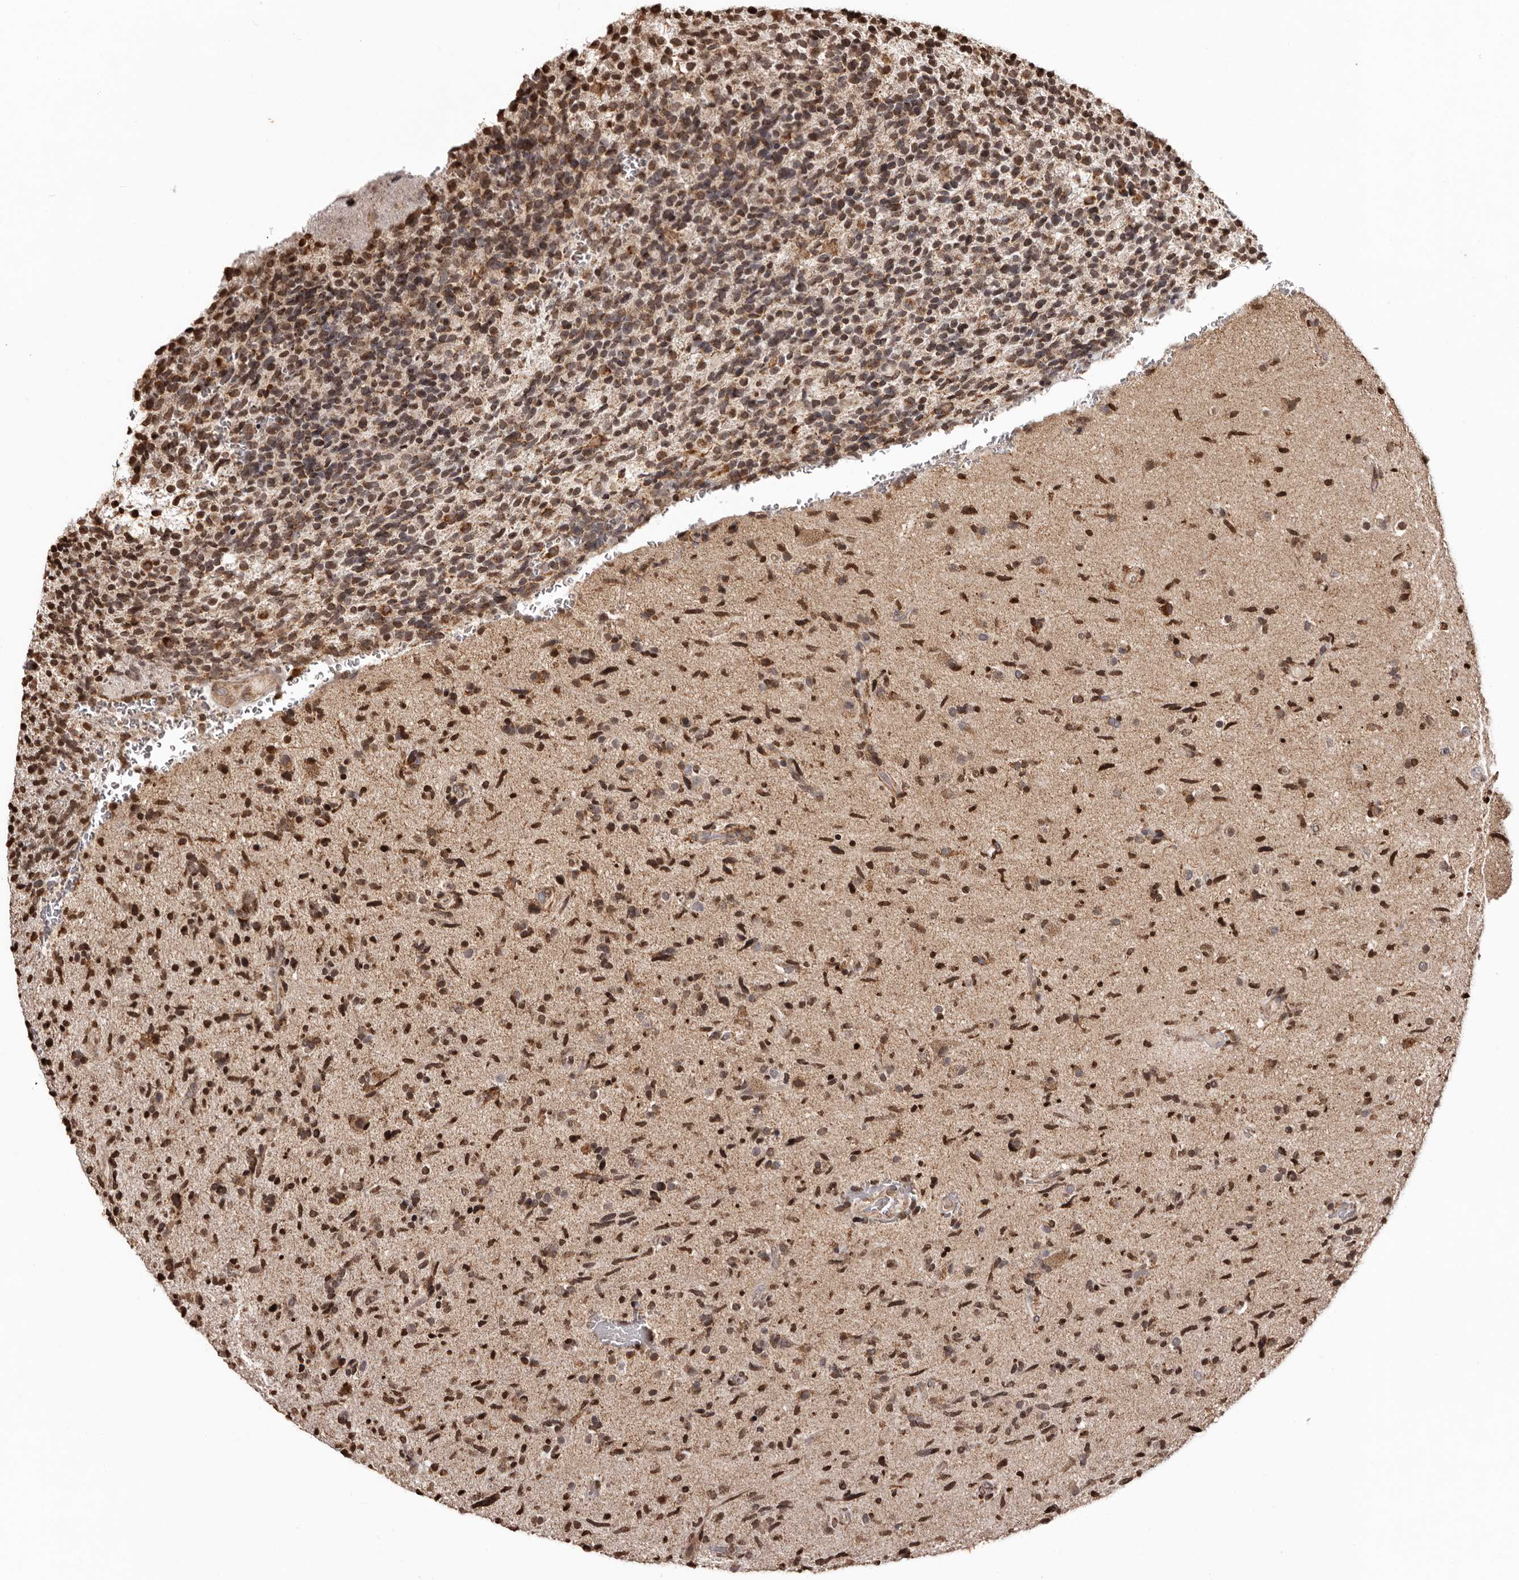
{"staining": {"intensity": "moderate", "quantity": ">75%", "location": "nuclear"}, "tissue": "glioma", "cell_type": "Tumor cells", "image_type": "cancer", "snomed": [{"axis": "morphology", "description": "Glioma, malignant, High grade"}, {"axis": "topography", "description": "Brain"}], "caption": "A brown stain labels moderate nuclear staining of a protein in high-grade glioma (malignant) tumor cells.", "gene": "CCDC190", "patient": {"sex": "male", "age": 72}}